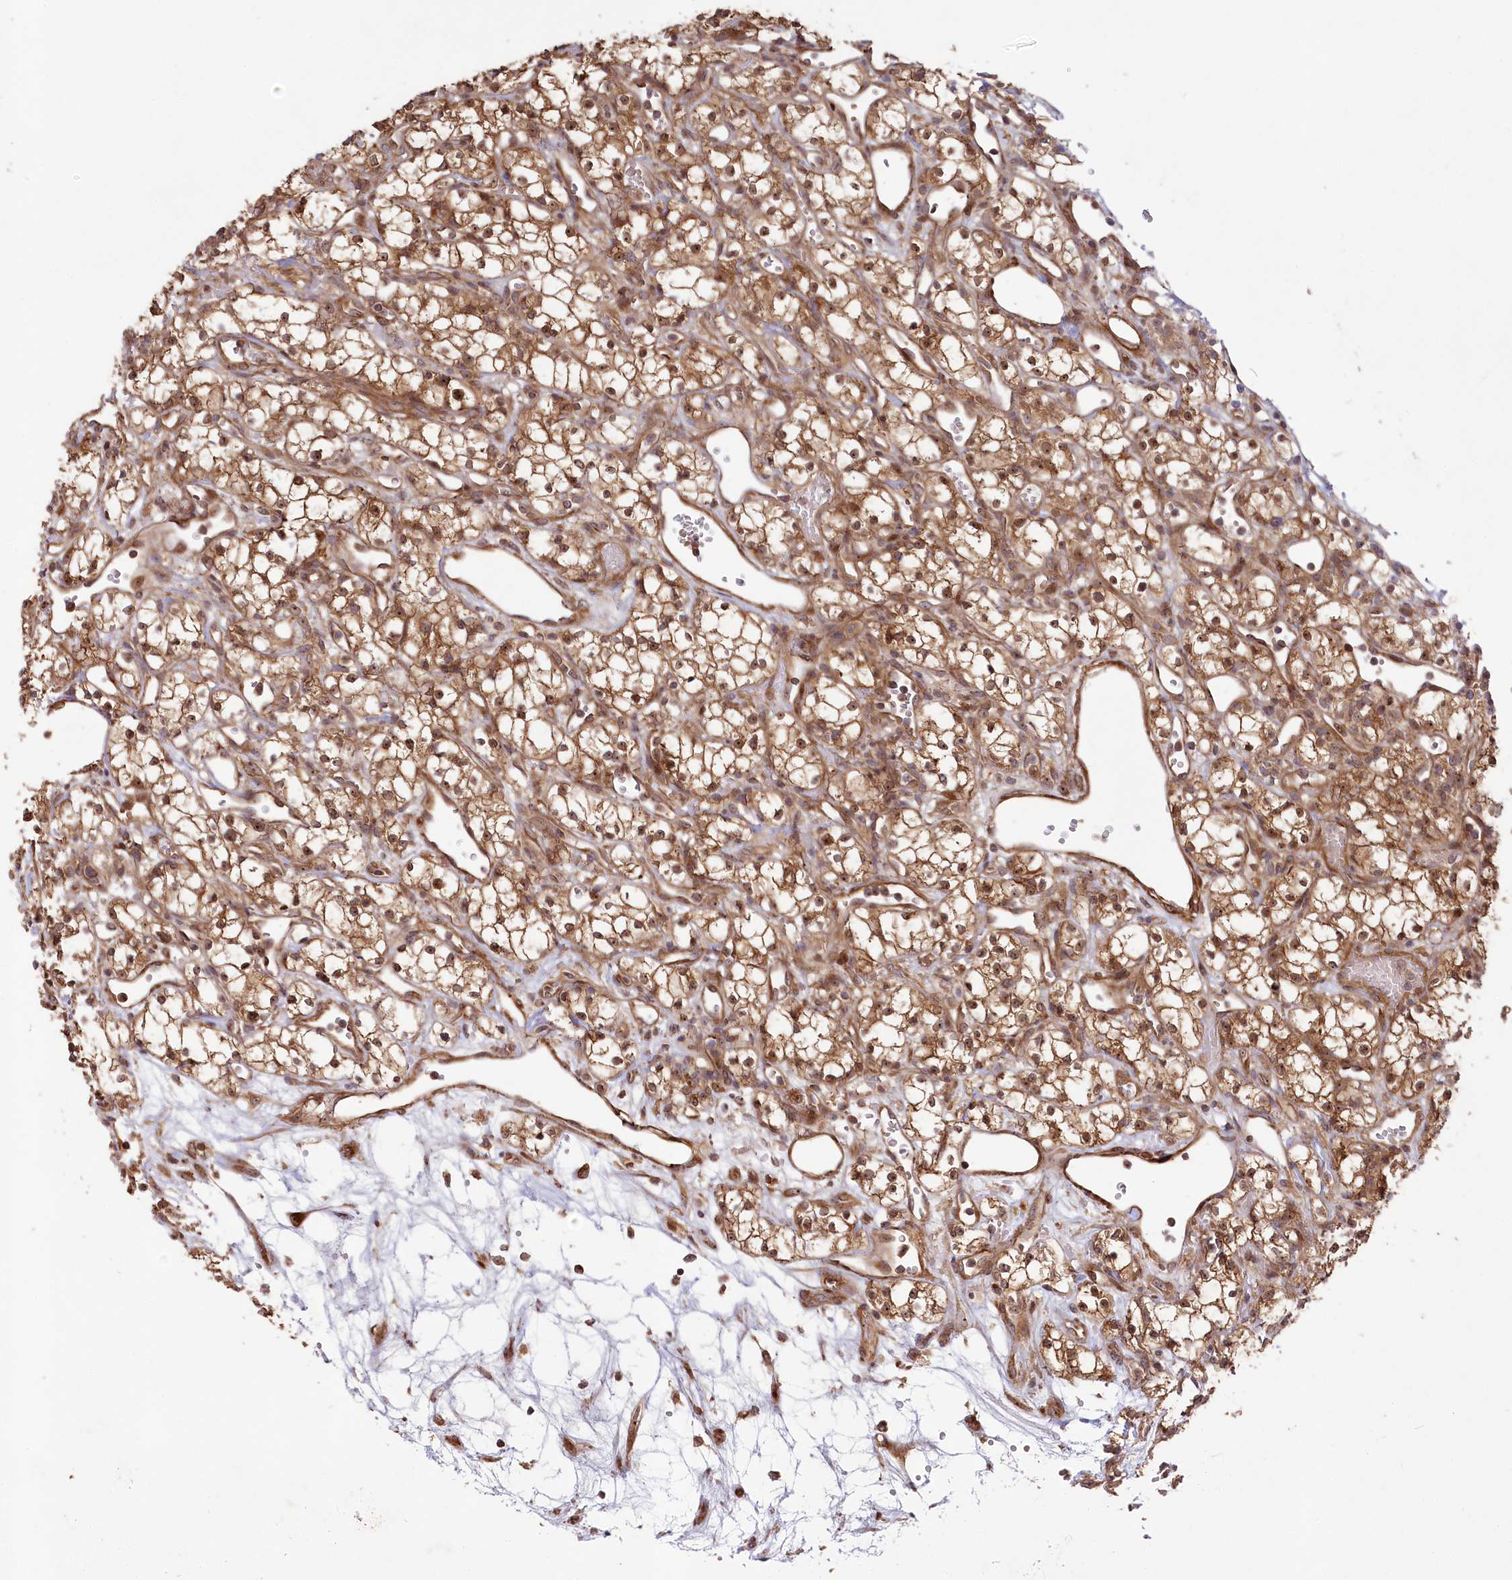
{"staining": {"intensity": "moderate", "quantity": ">75%", "location": "cytoplasmic/membranous,nuclear"}, "tissue": "renal cancer", "cell_type": "Tumor cells", "image_type": "cancer", "snomed": [{"axis": "morphology", "description": "Adenocarcinoma, NOS"}, {"axis": "topography", "description": "Kidney"}], "caption": "A brown stain shows moderate cytoplasmic/membranous and nuclear staining of a protein in renal cancer tumor cells.", "gene": "TBCA", "patient": {"sex": "male", "age": 59}}